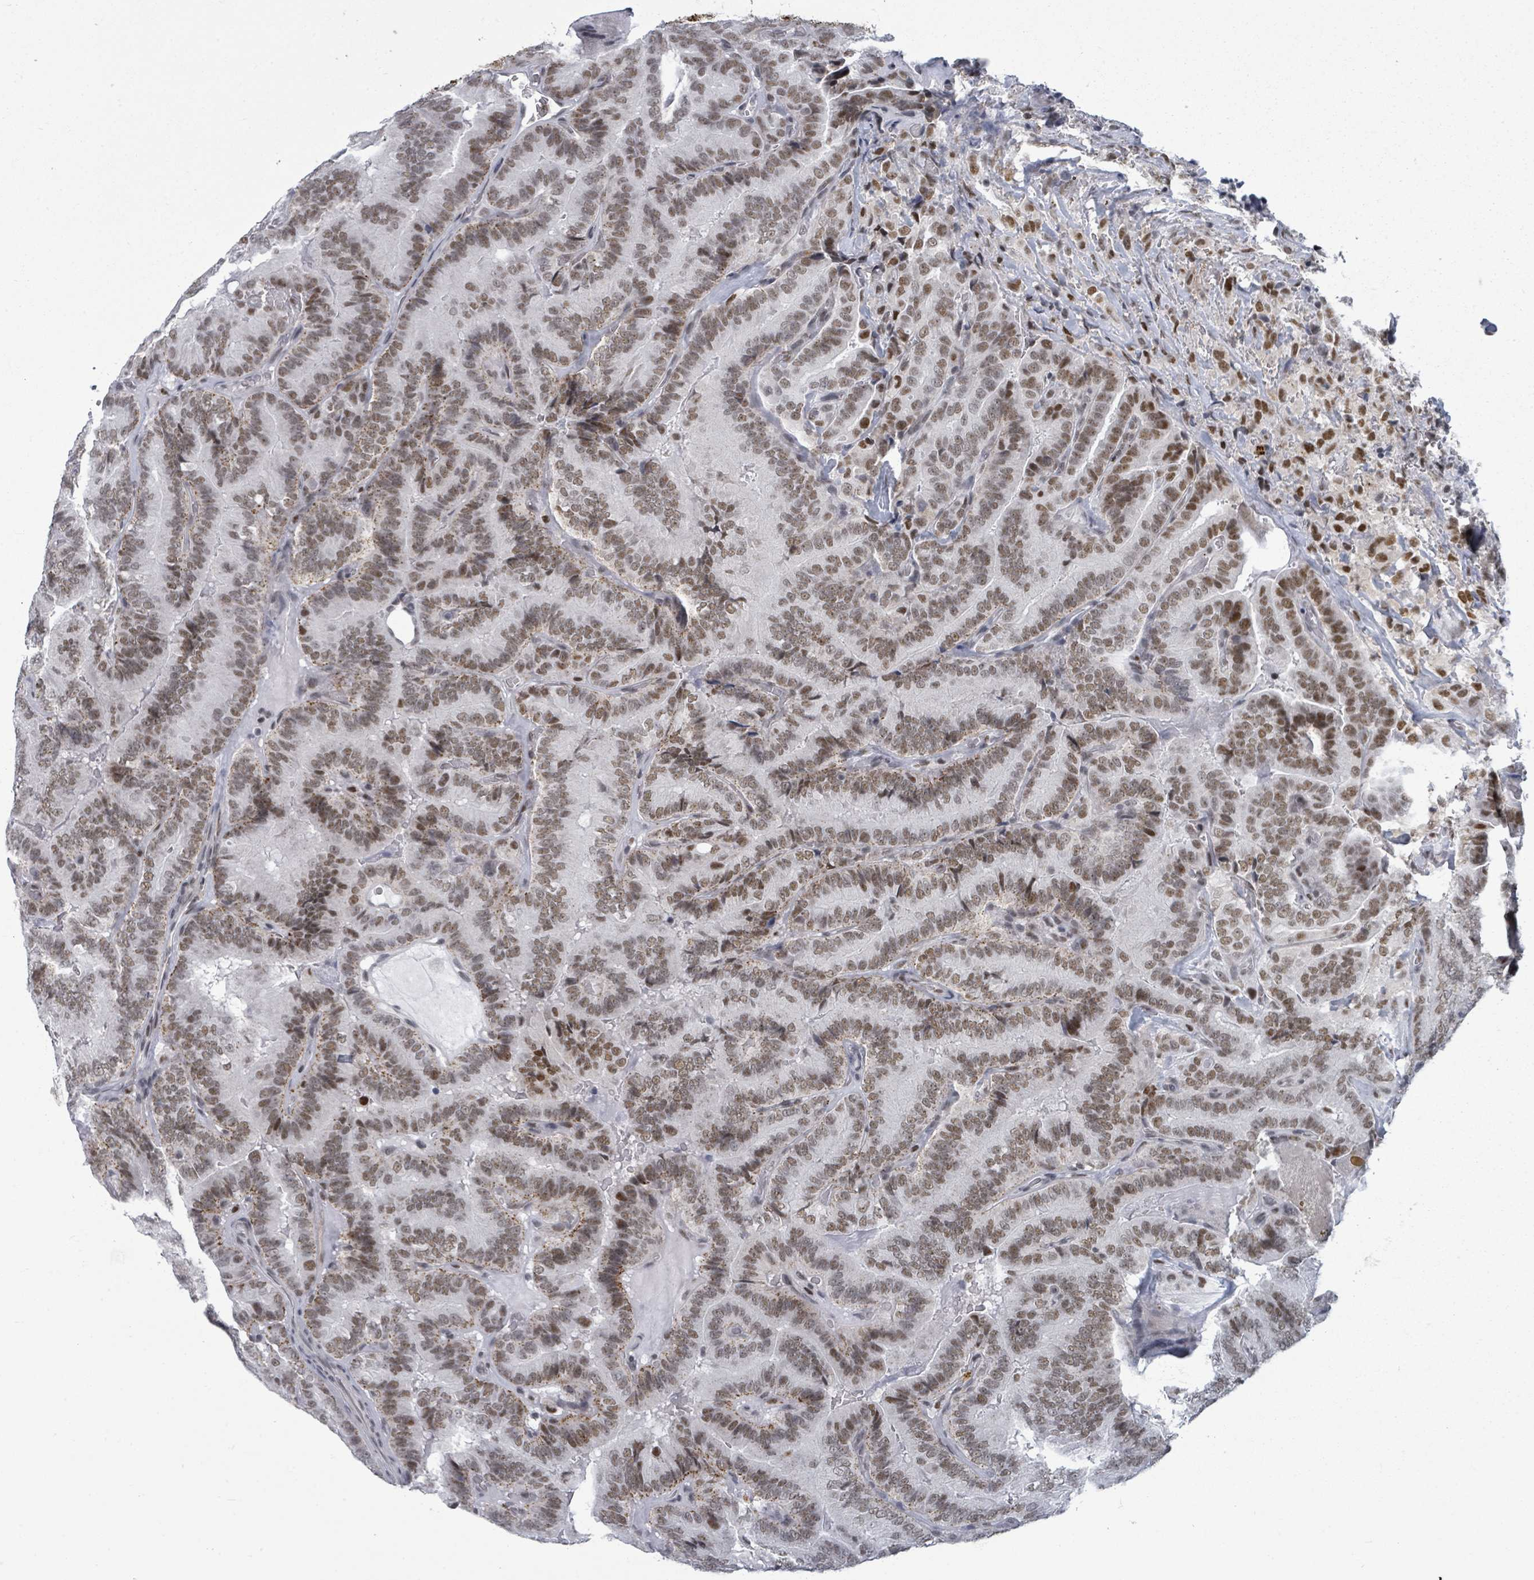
{"staining": {"intensity": "moderate", "quantity": ">75%", "location": "cytoplasmic/membranous,nuclear"}, "tissue": "thyroid cancer", "cell_type": "Tumor cells", "image_type": "cancer", "snomed": [{"axis": "morphology", "description": "Papillary adenocarcinoma, NOS"}, {"axis": "topography", "description": "Thyroid gland"}], "caption": "Papillary adenocarcinoma (thyroid) was stained to show a protein in brown. There is medium levels of moderate cytoplasmic/membranous and nuclear expression in approximately >75% of tumor cells.", "gene": "ERCC5", "patient": {"sex": "male", "age": 61}}